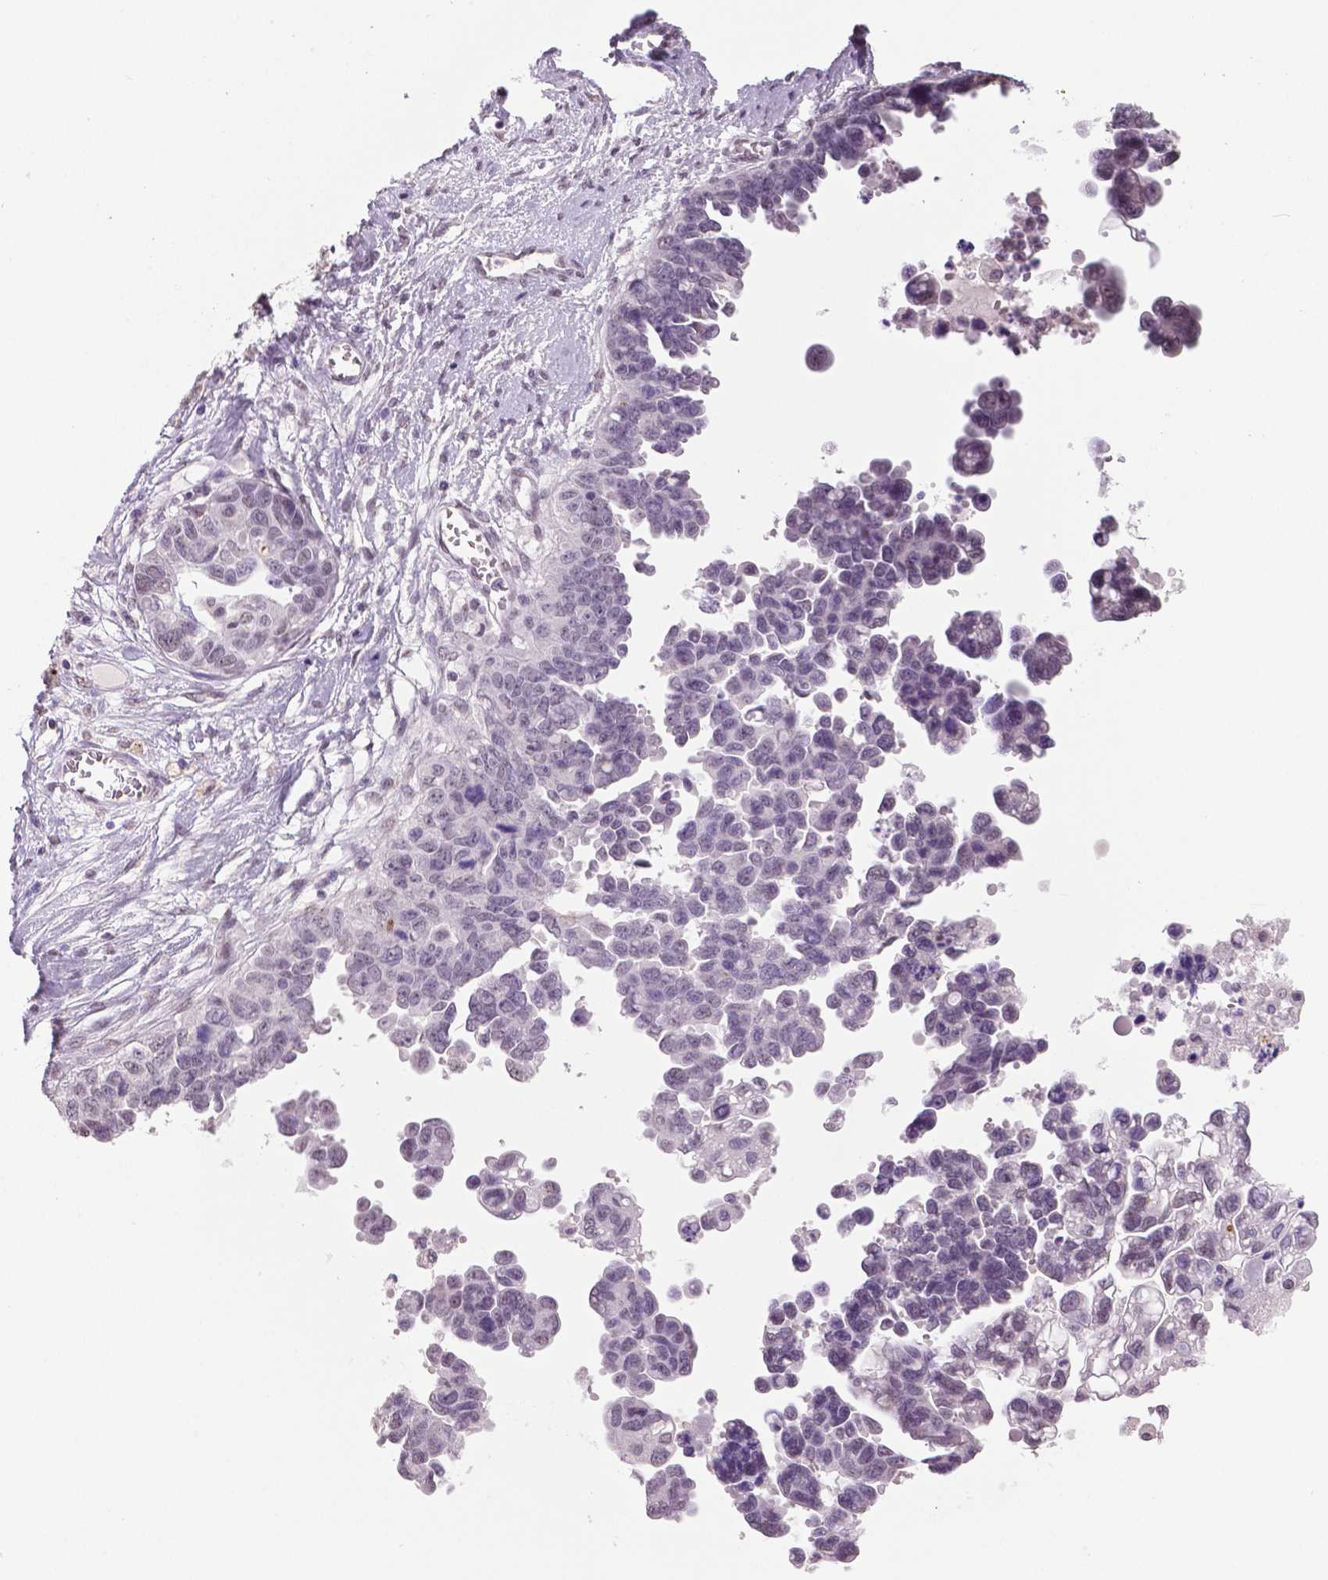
{"staining": {"intensity": "negative", "quantity": "none", "location": "none"}, "tissue": "ovarian cancer", "cell_type": "Tumor cells", "image_type": "cancer", "snomed": [{"axis": "morphology", "description": "Cystadenocarcinoma, serous, NOS"}, {"axis": "topography", "description": "Ovary"}], "caption": "This is an IHC histopathology image of human ovarian serous cystadenocarcinoma. There is no positivity in tumor cells.", "gene": "IGF2BP1", "patient": {"sex": "female", "age": 69}}